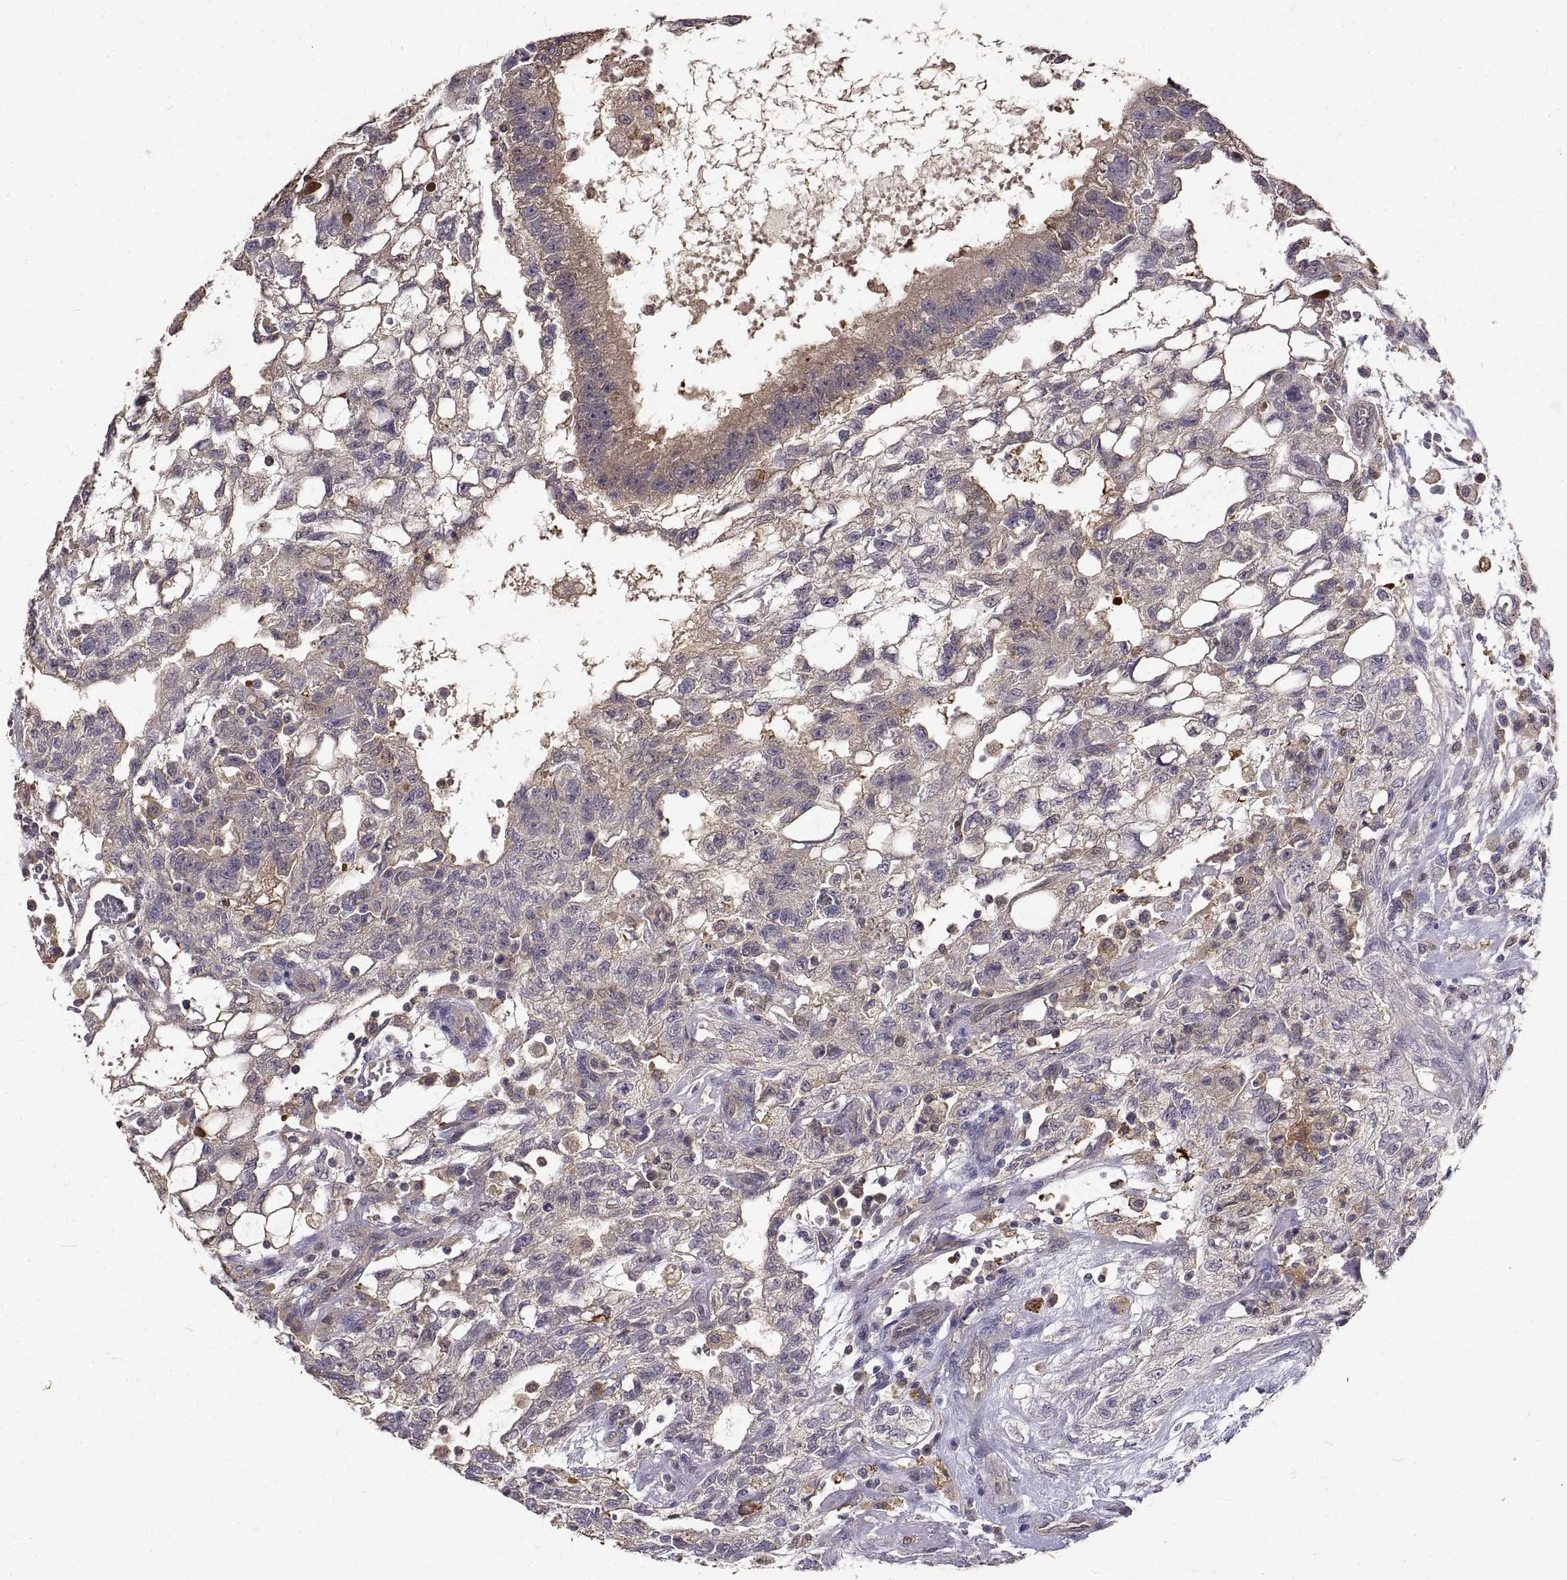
{"staining": {"intensity": "weak", "quantity": "<25%", "location": "cytoplasmic/membranous"}, "tissue": "testis cancer", "cell_type": "Tumor cells", "image_type": "cancer", "snomed": [{"axis": "morphology", "description": "Carcinoma, Embryonal, NOS"}, {"axis": "topography", "description": "Testis"}], "caption": "Immunohistochemistry image of neoplastic tissue: testis embryonal carcinoma stained with DAB (3,3'-diaminobenzidine) reveals no significant protein expression in tumor cells. Brightfield microscopy of immunohistochemistry stained with DAB (brown) and hematoxylin (blue), captured at high magnification.", "gene": "PEA15", "patient": {"sex": "male", "age": 32}}